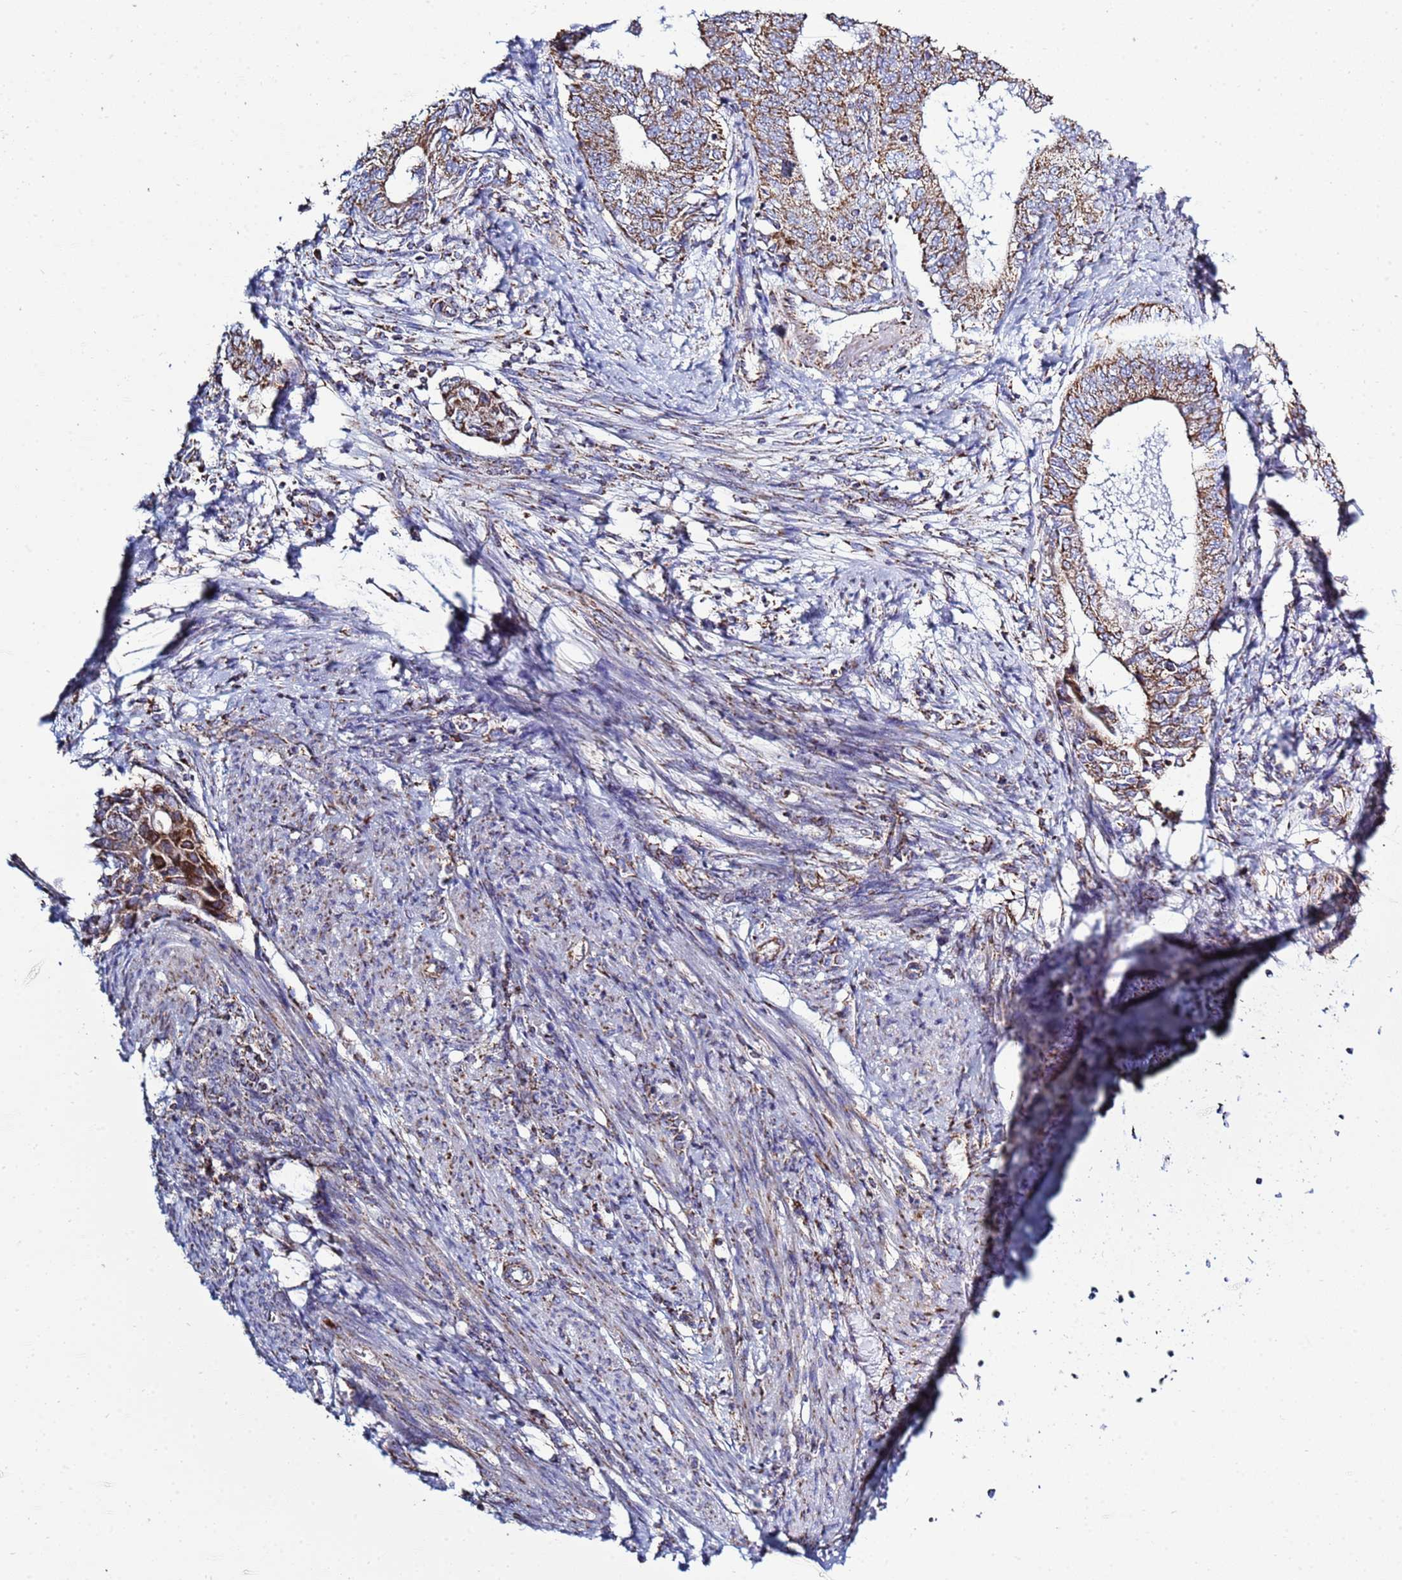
{"staining": {"intensity": "strong", "quantity": ">75%", "location": "cytoplasmic/membranous"}, "tissue": "endometrial cancer", "cell_type": "Tumor cells", "image_type": "cancer", "snomed": [{"axis": "morphology", "description": "Adenocarcinoma, NOS"}, {"axis": "topography", "description": "Endometrium"}], "caption": "Tumor cells show high levels of strong cytoplasmic/membranous positivity in about >75% of cells in adenocarcinoma (endometrial). Immunohistochemistry (ihc) stains the protein in brown and the nuclei are stained blue.", "gene": "COQ4", "patient": {"sex": "female", "age": 62}}